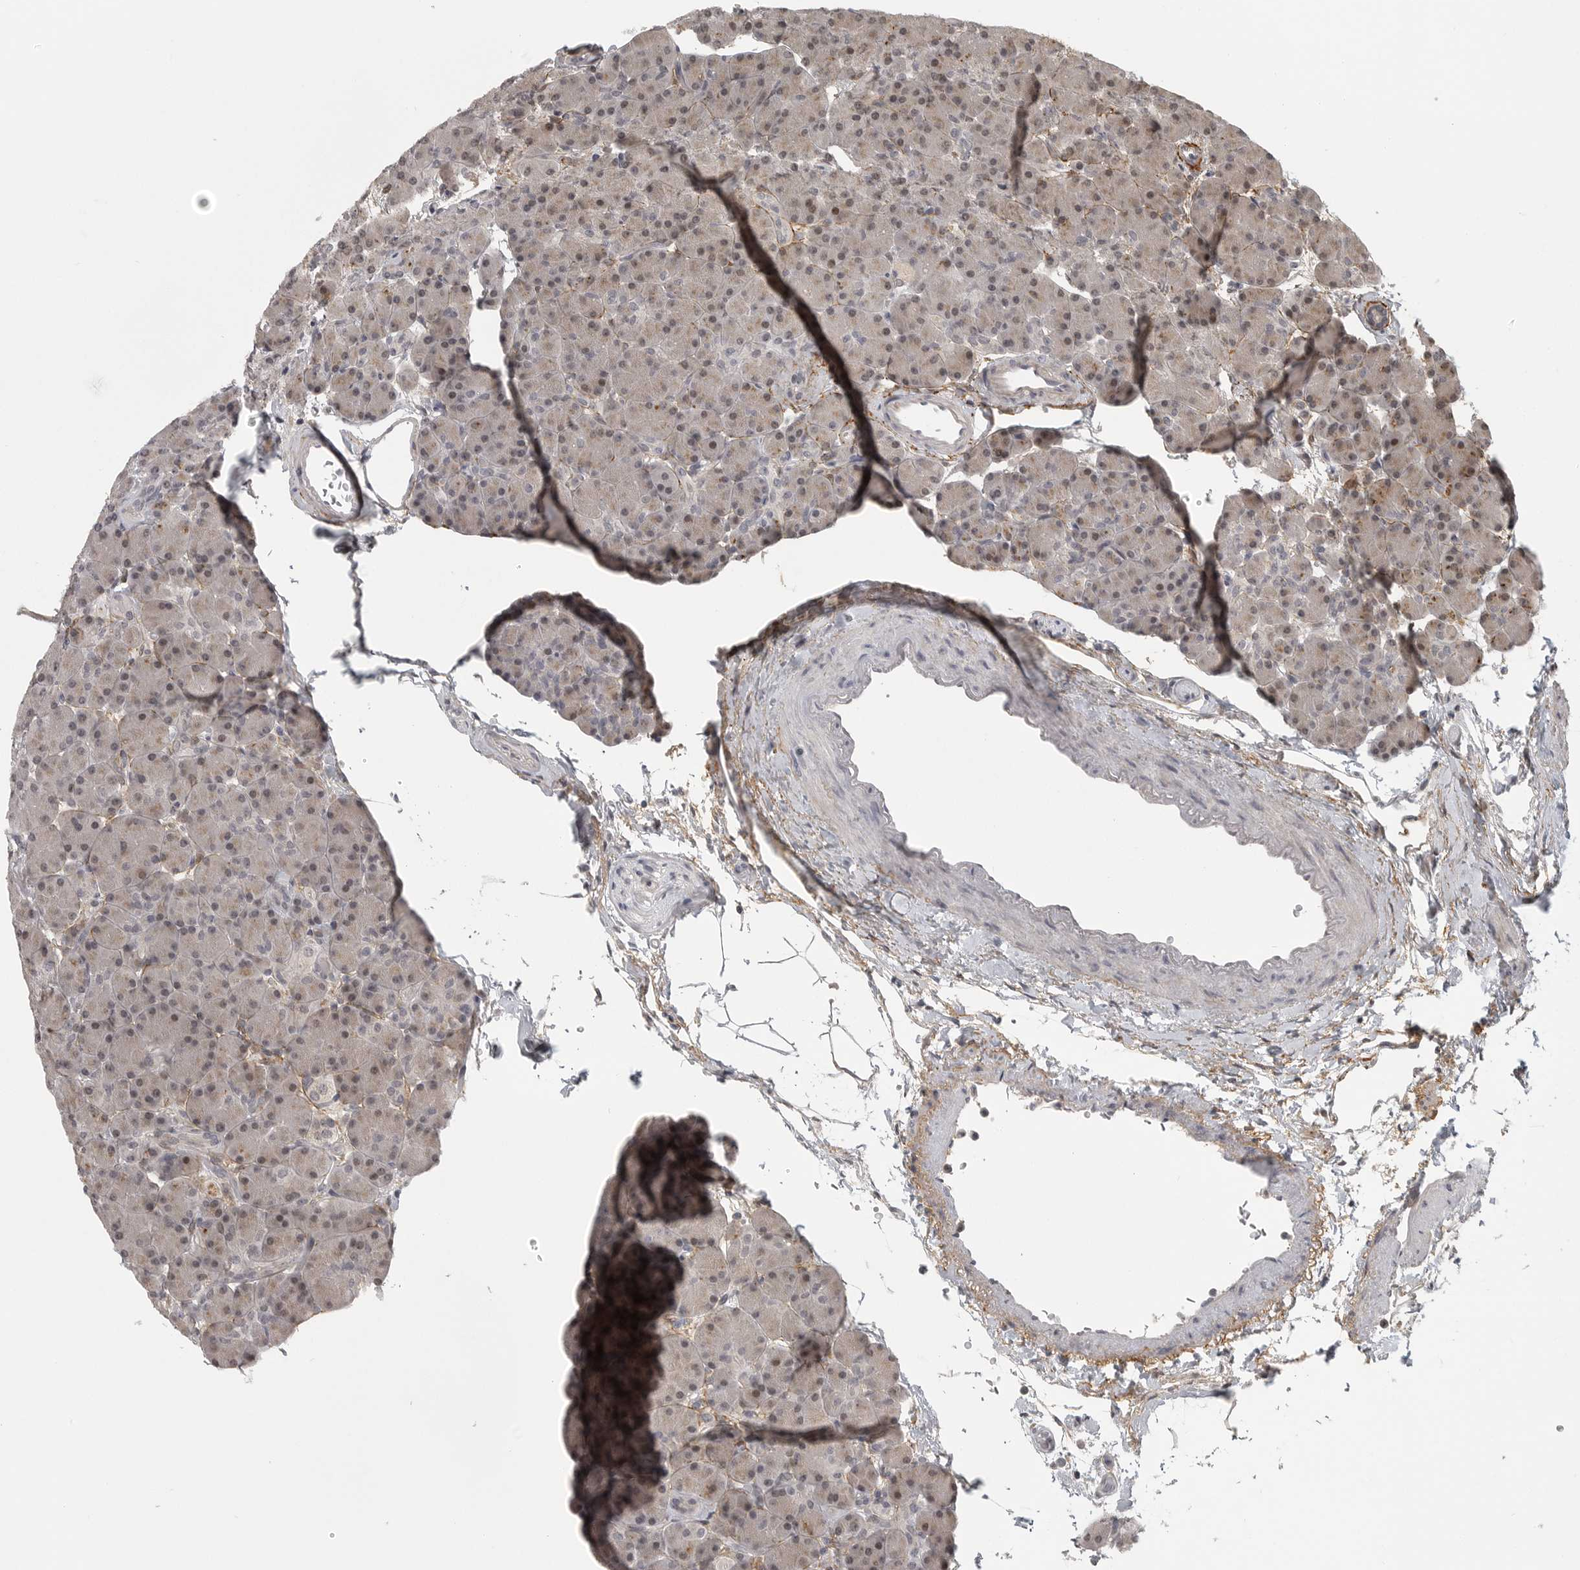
{"staining": {"intensity": "moderate", "quantity": ">75%", "location": "nuclear"}, "tissue": "pancreas", "cell_type": "Exocrine glandular cells", "image_type": "normal", "snomed": [{"axis": "morphology", "description": "Normal tissue, NOS"}, {"axis": "topography", "description": "Pancreas"}], "caption": "IHC of unremarkable pancreas shows medium levels of moderate nuclear staining in about >75% of exocrine glandular cells. IHC stains the protein of interest in brown and the nuclei are stained blue.", "gene": "UROD", "patient": {"sex": "female", "age": 43}}